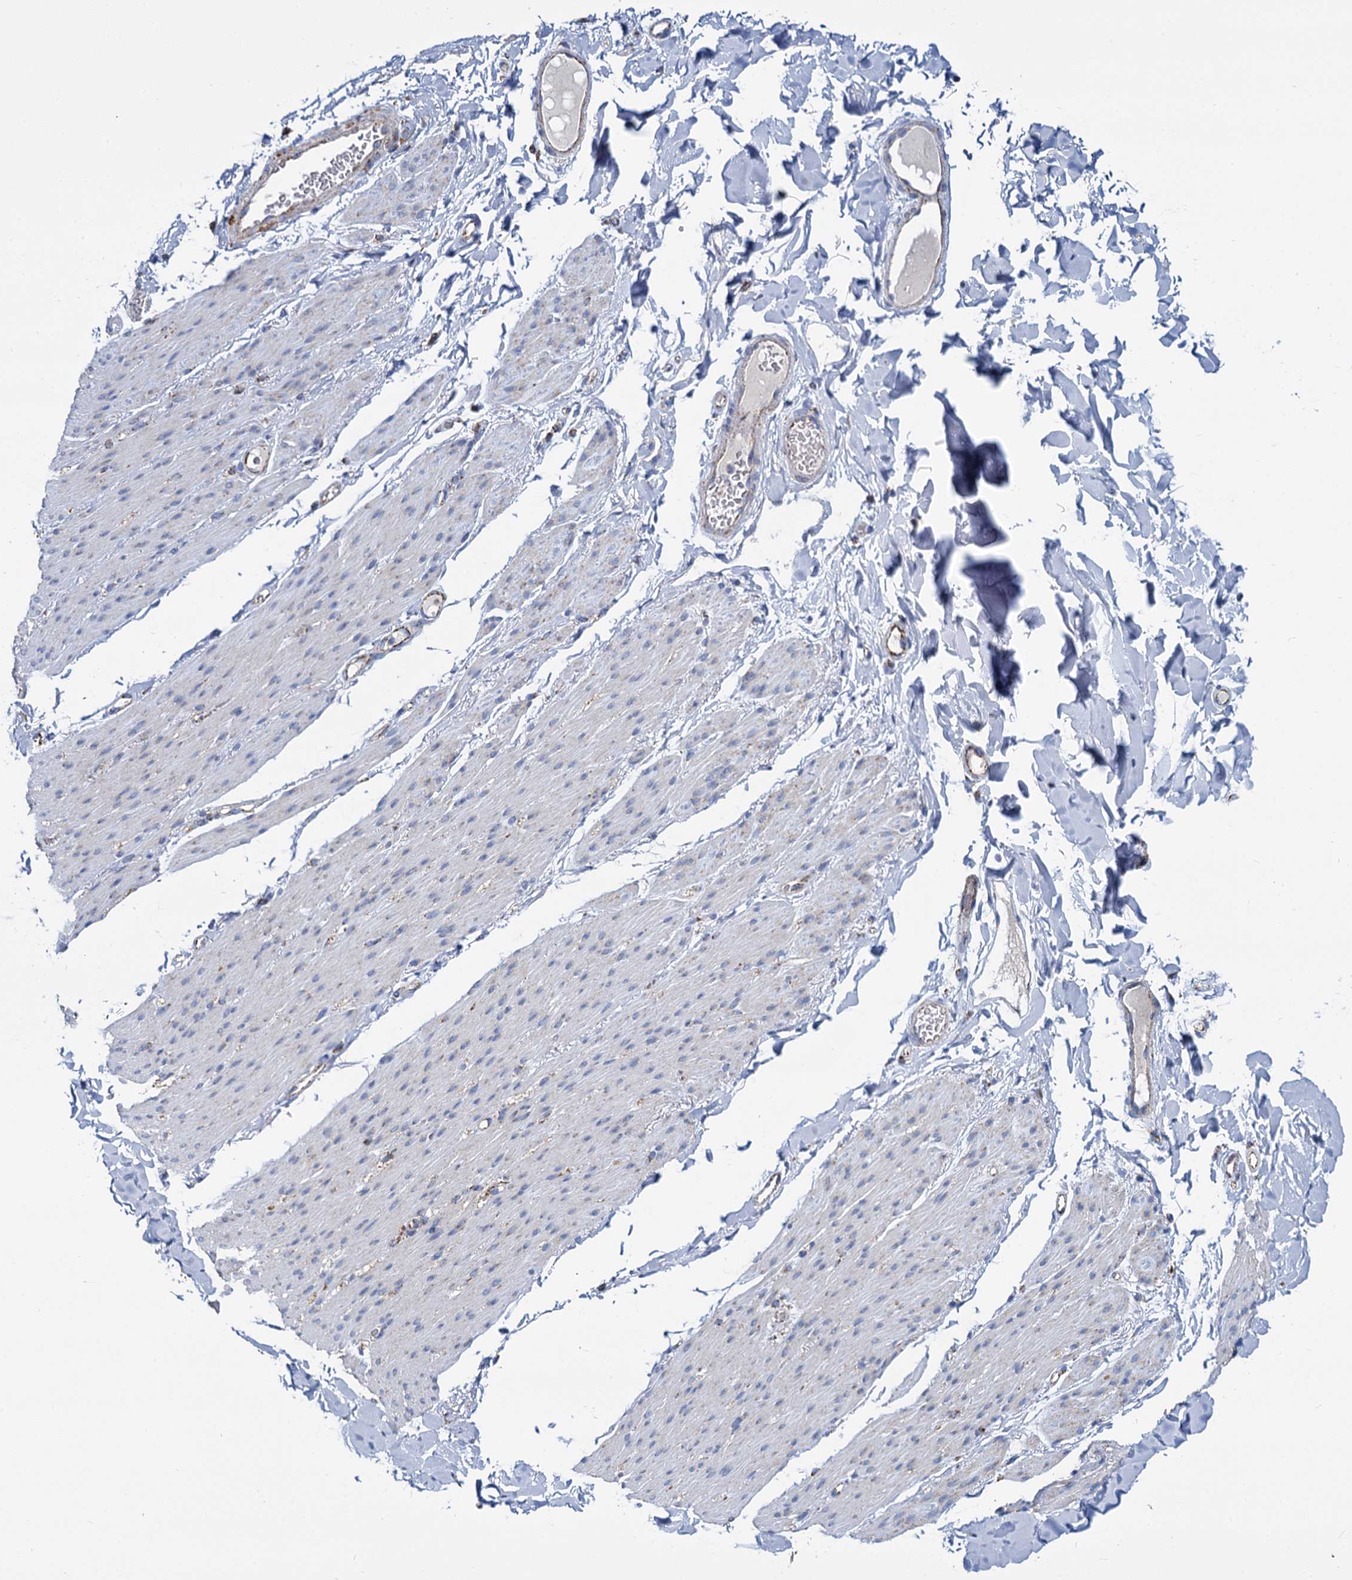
{"staining": {"intensity": "negative", "quantity": "none", "location": "none"}, "tissue": "smooth muscle", "cell_type": "Smooth muscle cells", "image_type": "normal", "snomed": [{"axis": "morphology", "description": "Normal tissue, NOS"}, {"axis": "topography", "description": "Colon"}, {"axis": "topography", "description": "Peripheral nerve tissue"}], "caption": "A high-resolution histopathology image shows immunohistochemistry staining of benign smooth muscle, which demonstrates no significant expression in smooth muscle cells.", "gene": "CCP110", "patient": {"sex": "female", "age": 61}}